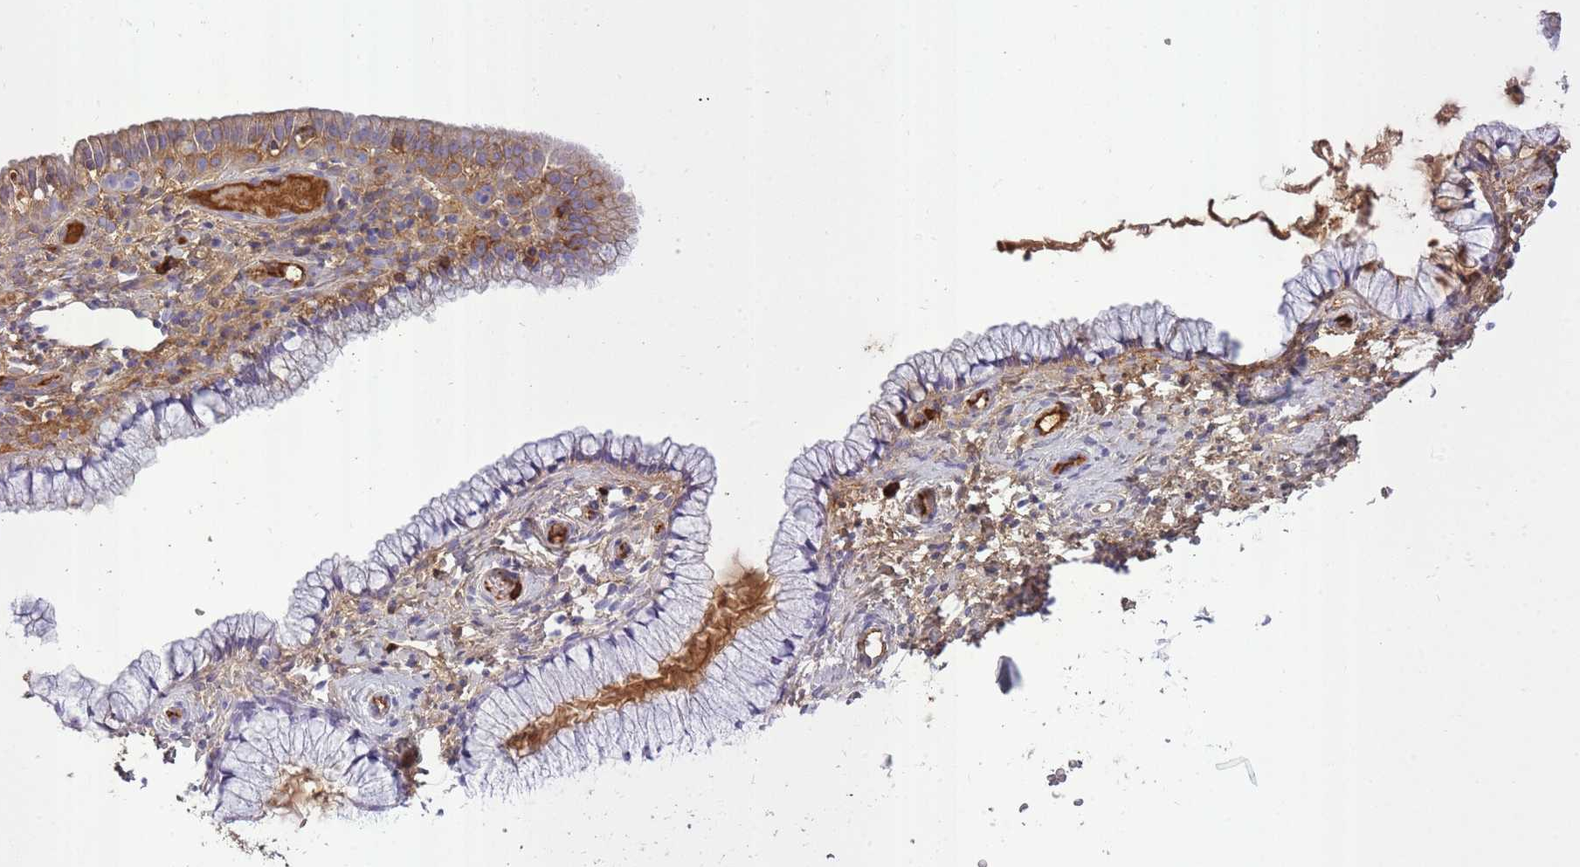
{"staining": {"intensity": "weak", "quantity": "<25%", "location": "cytoplasmic/membranous"}, "tissue": "cervix", "cell_type": "Glandular cells", "image_type": "normal", "snomed": [{"axis": "morphology", "description": "Normal tissue, NOS"}, {"axis": "topography", "description": "Cervix"}], "caption": "IHC of unremarkable cervix displays no expression in glandular cells. (Stains: DAB immunohistochemistry with hematoxylin counter stain, Microscopy: brightfield microscopy at high magnification).", "gene": "IGKV1", "patient": {"sex": "female", "age": 36}}